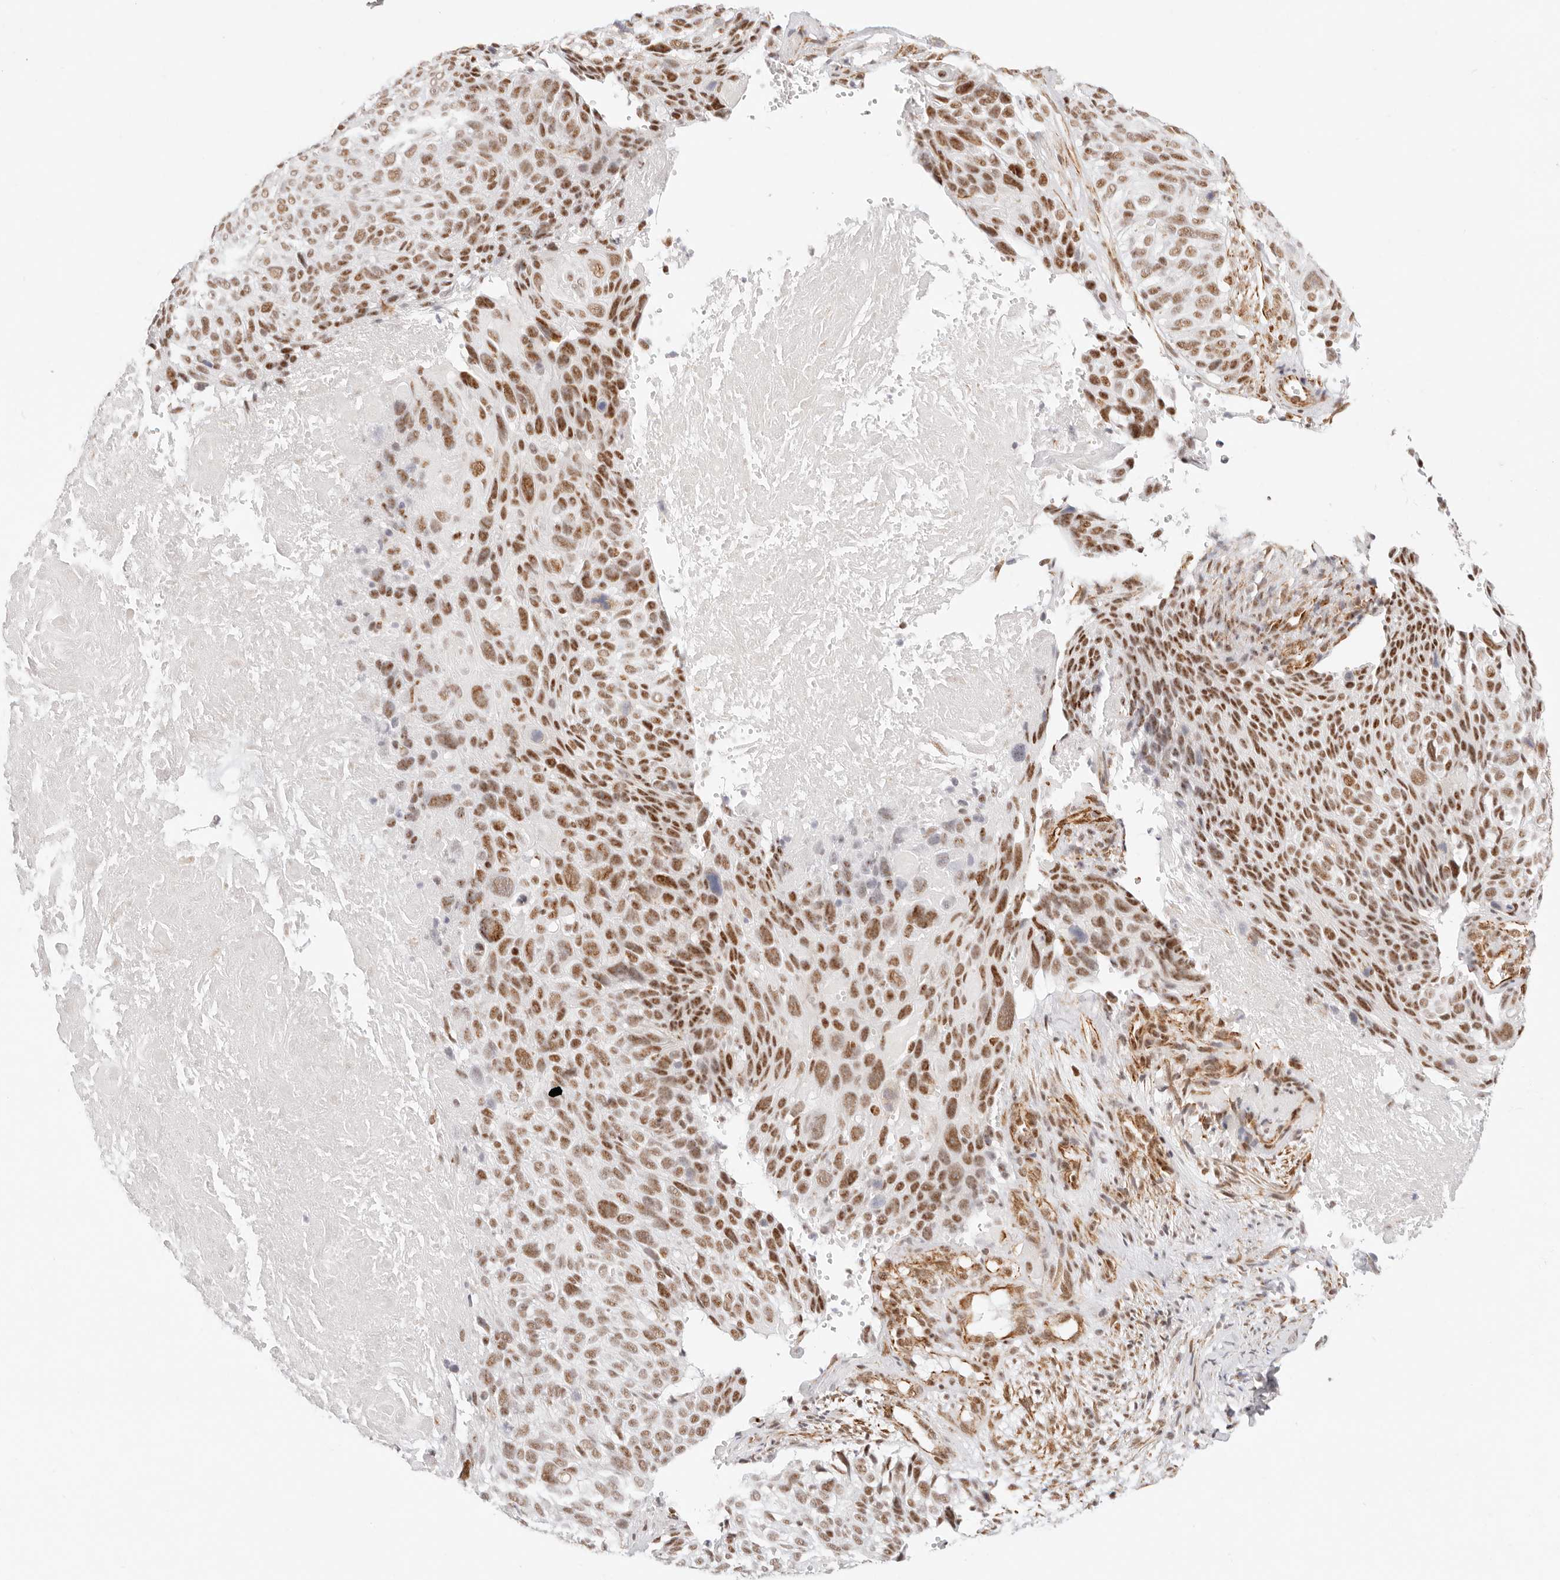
{"staining": {"intensity": "moderate", "quantity": ">75%", "location": "nuclear"}, "tissue": "cervical cancer", "cell_type": "Tumor cells", "image_type": "cancer", "snomed": [{"axis": "morphology", "description": "Squamous cell carcinoma, NOS"}, {"axis": "topography", "description": "Cervix"}], "caption": "A photomicrograph showing moderate nuclear expression in about >75% of tumor cells in cervical squamous cell carcinoma, as visualized by brown immunohistochemical staining.", "gene": "ZC3H11A", "patient": {"sex": "female", "age": 74}}